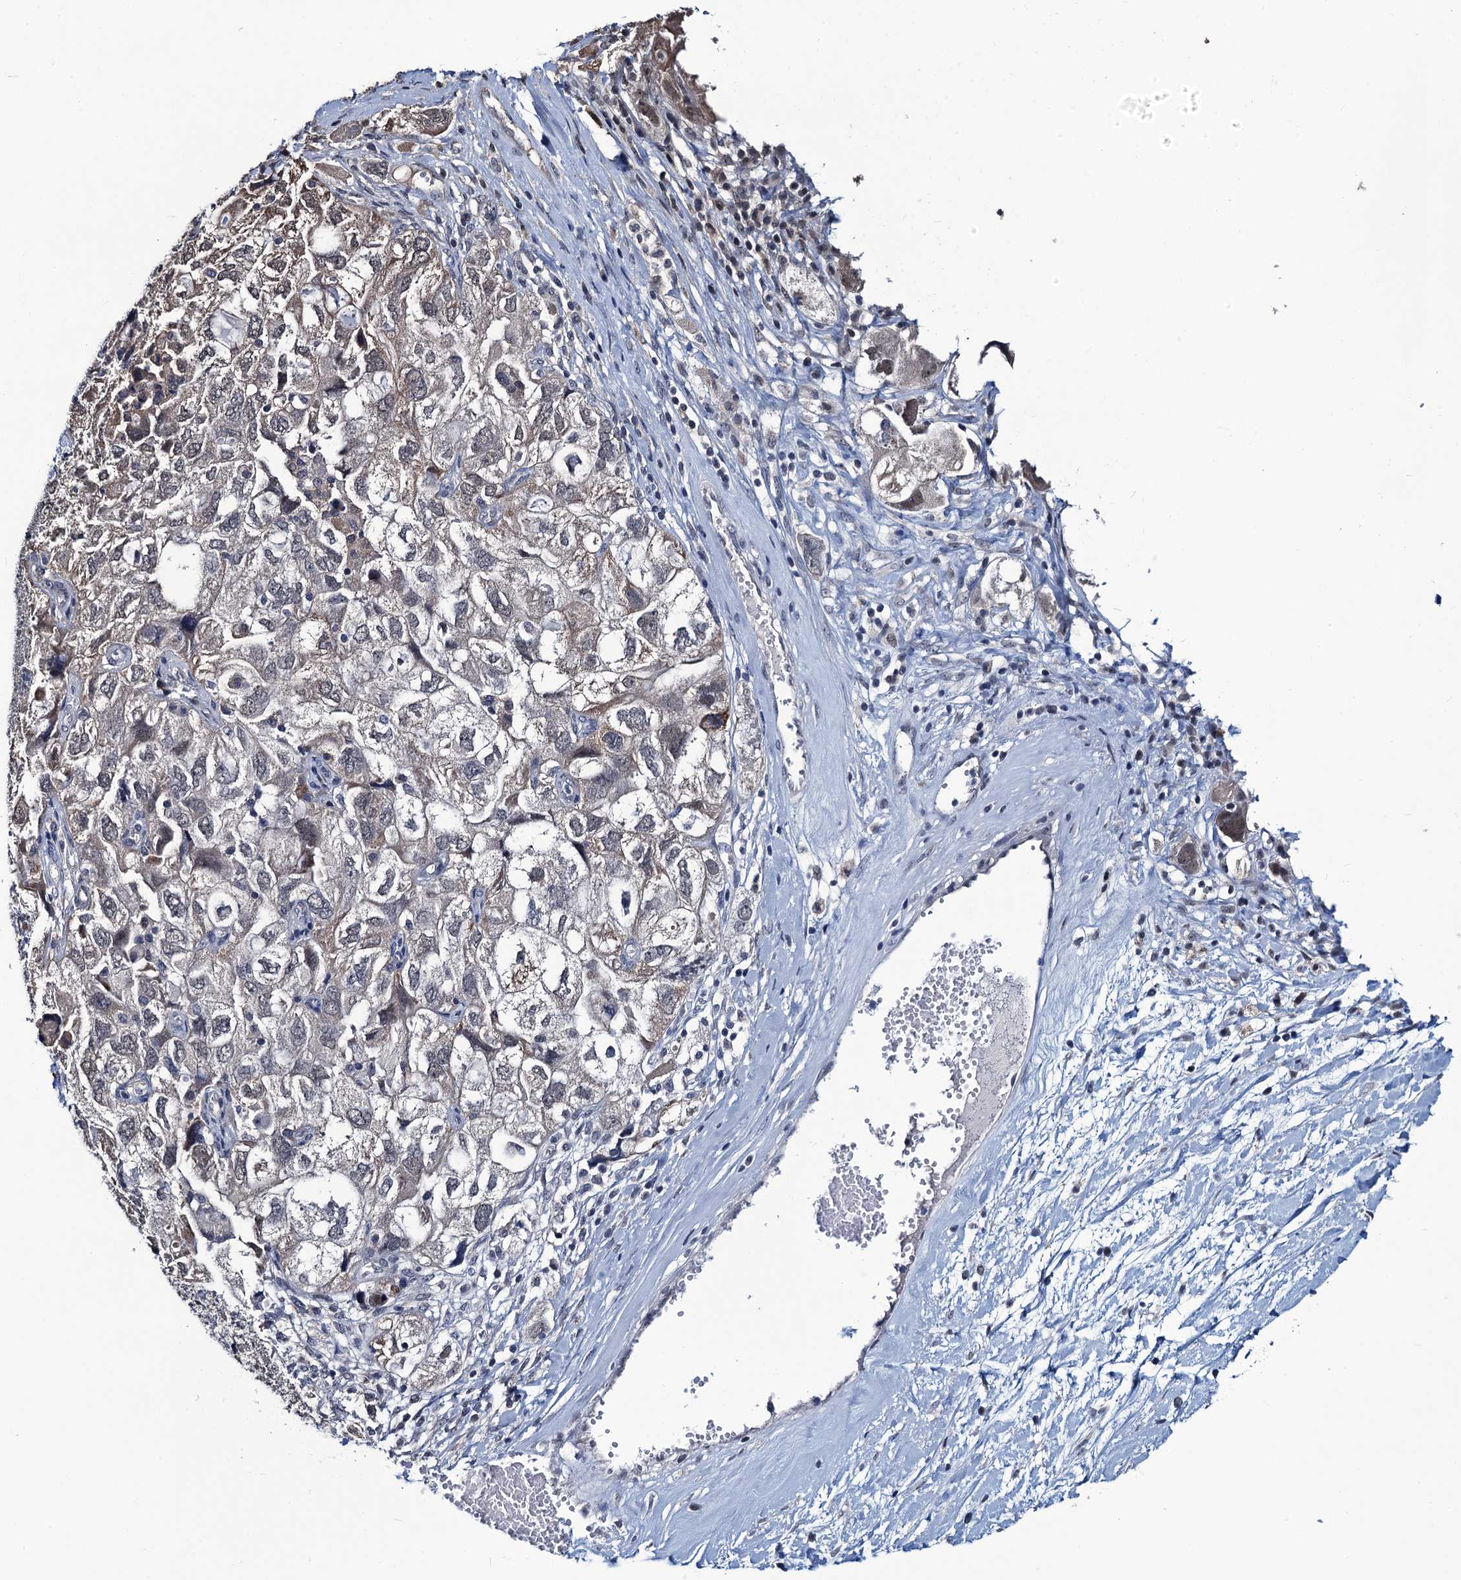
{"staining": {"intensity": "weak", "quantity": "25%-75%", "location": "cytoplasmic/membranous"}, "tissue": "ovarian cancer", "cell_type": "Tumor cells", "image_type": "cancer", "snomed": [{"axis": "morphology", "description": "Carcinoma, NOS"}, {"axis": "morphology", "description": "Cystadenocarcinoma, serous, NOS"}, {"axis": "topography", "description": "Ovary"}], "caption": "Immunohistochemical staining of human ovarian carcinoma reveals low levels of weak cytoplasmic/membranous protein positivity in approximately 25%-75% of tumor cells.", "gene": "RTKN2", "patient": {"sex": "female", "age": 69}}